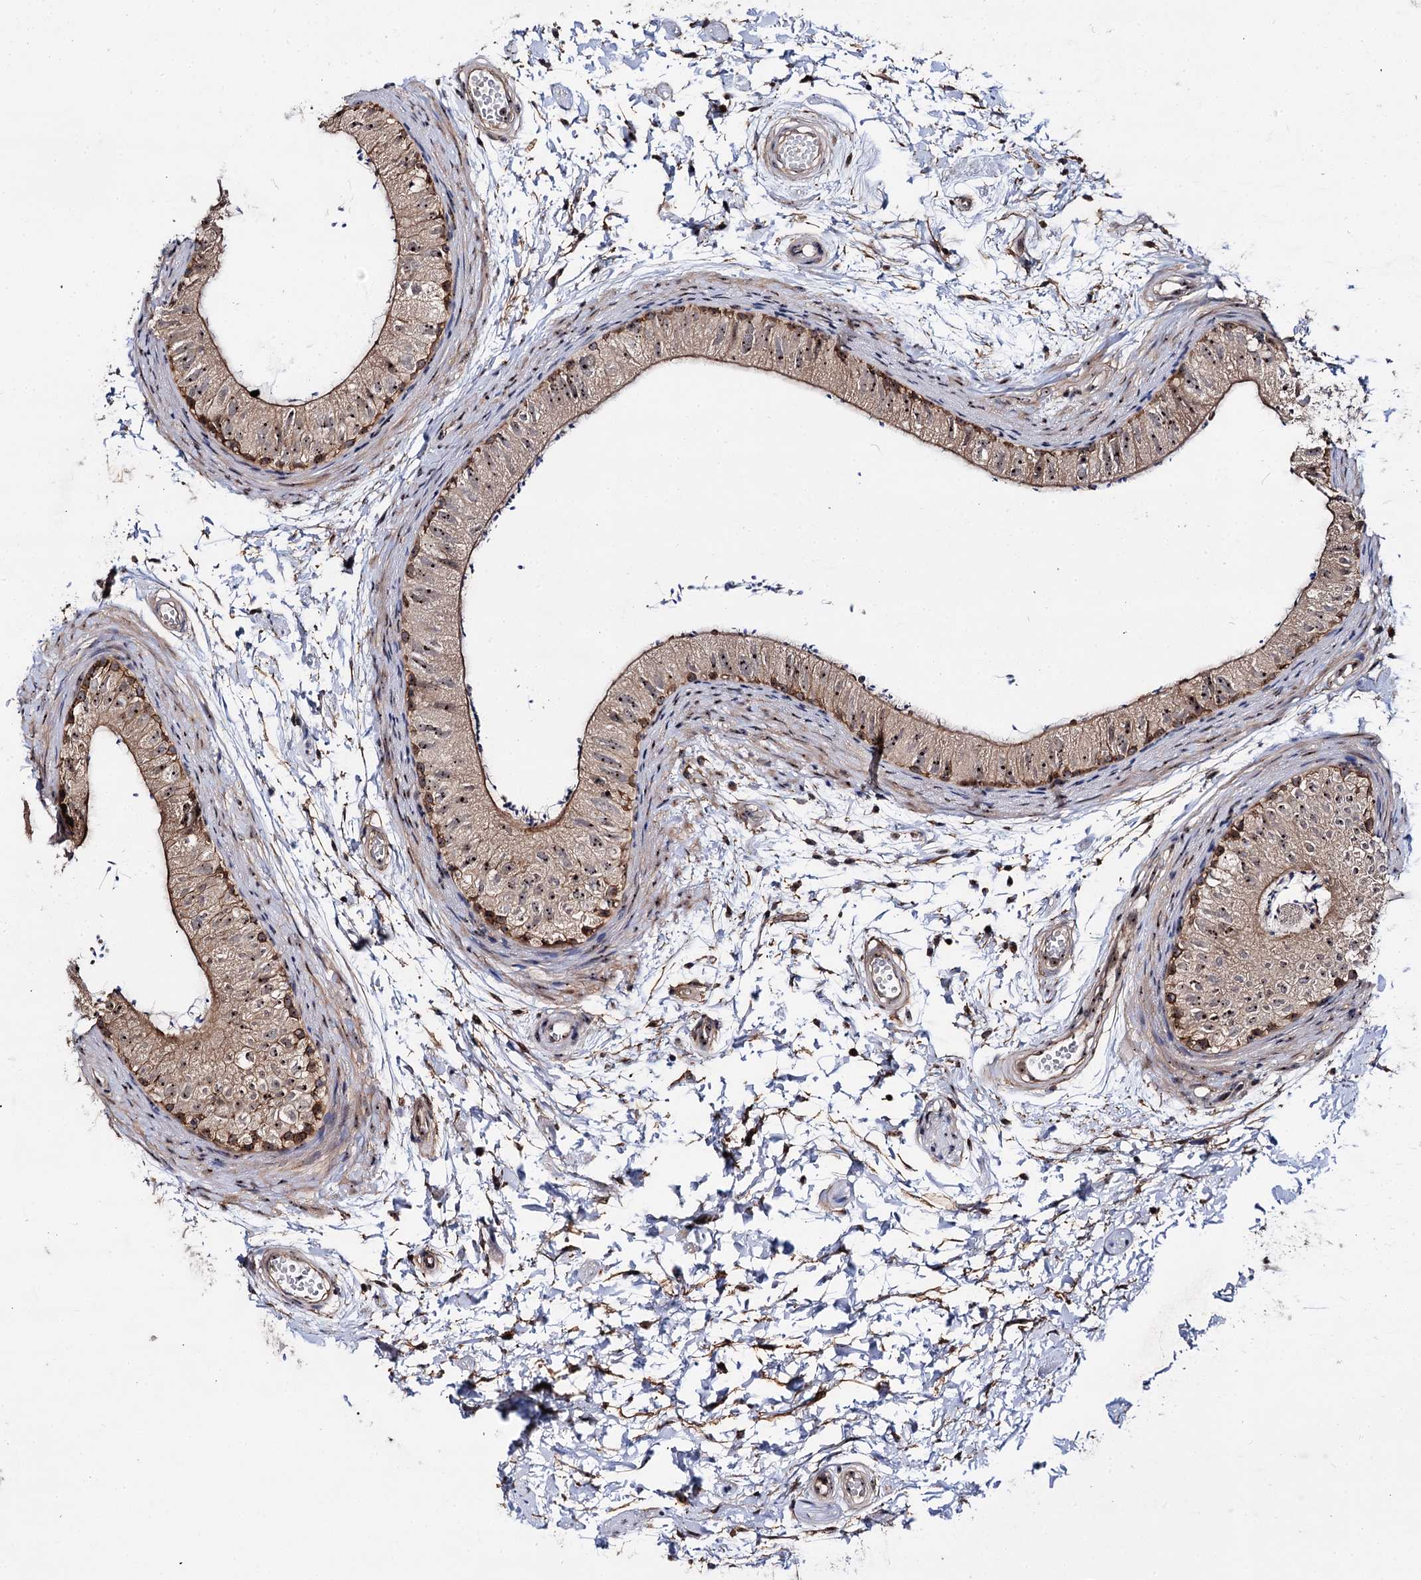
{"staining": {"intensity": "moderate", "quantity": ">75%", "location": "cytoplasmic/membranous,nuclear"}, "tissue": "epididymis", "cell_type": "Glandular cells", "image_type": "normal", "snomed": [{"axis": "morphology", "description": "Normal tissue, NOS"}, {"axis": "topography", "description": "Epididymis"}], "caption": "Immunohistochemistry histopathology image of benign epididymis: human epididymis stained using immunohistochemistry demonstrates medium levels of moderate protein expression localized specifically in the cytoplasmic/membranous,nuclear of glandular cells, appearing as a cytoplasmic/membranous,nuclear brown color.", "gene": "SUPT20H", "patient": {"sex": "male", "age": 50}}